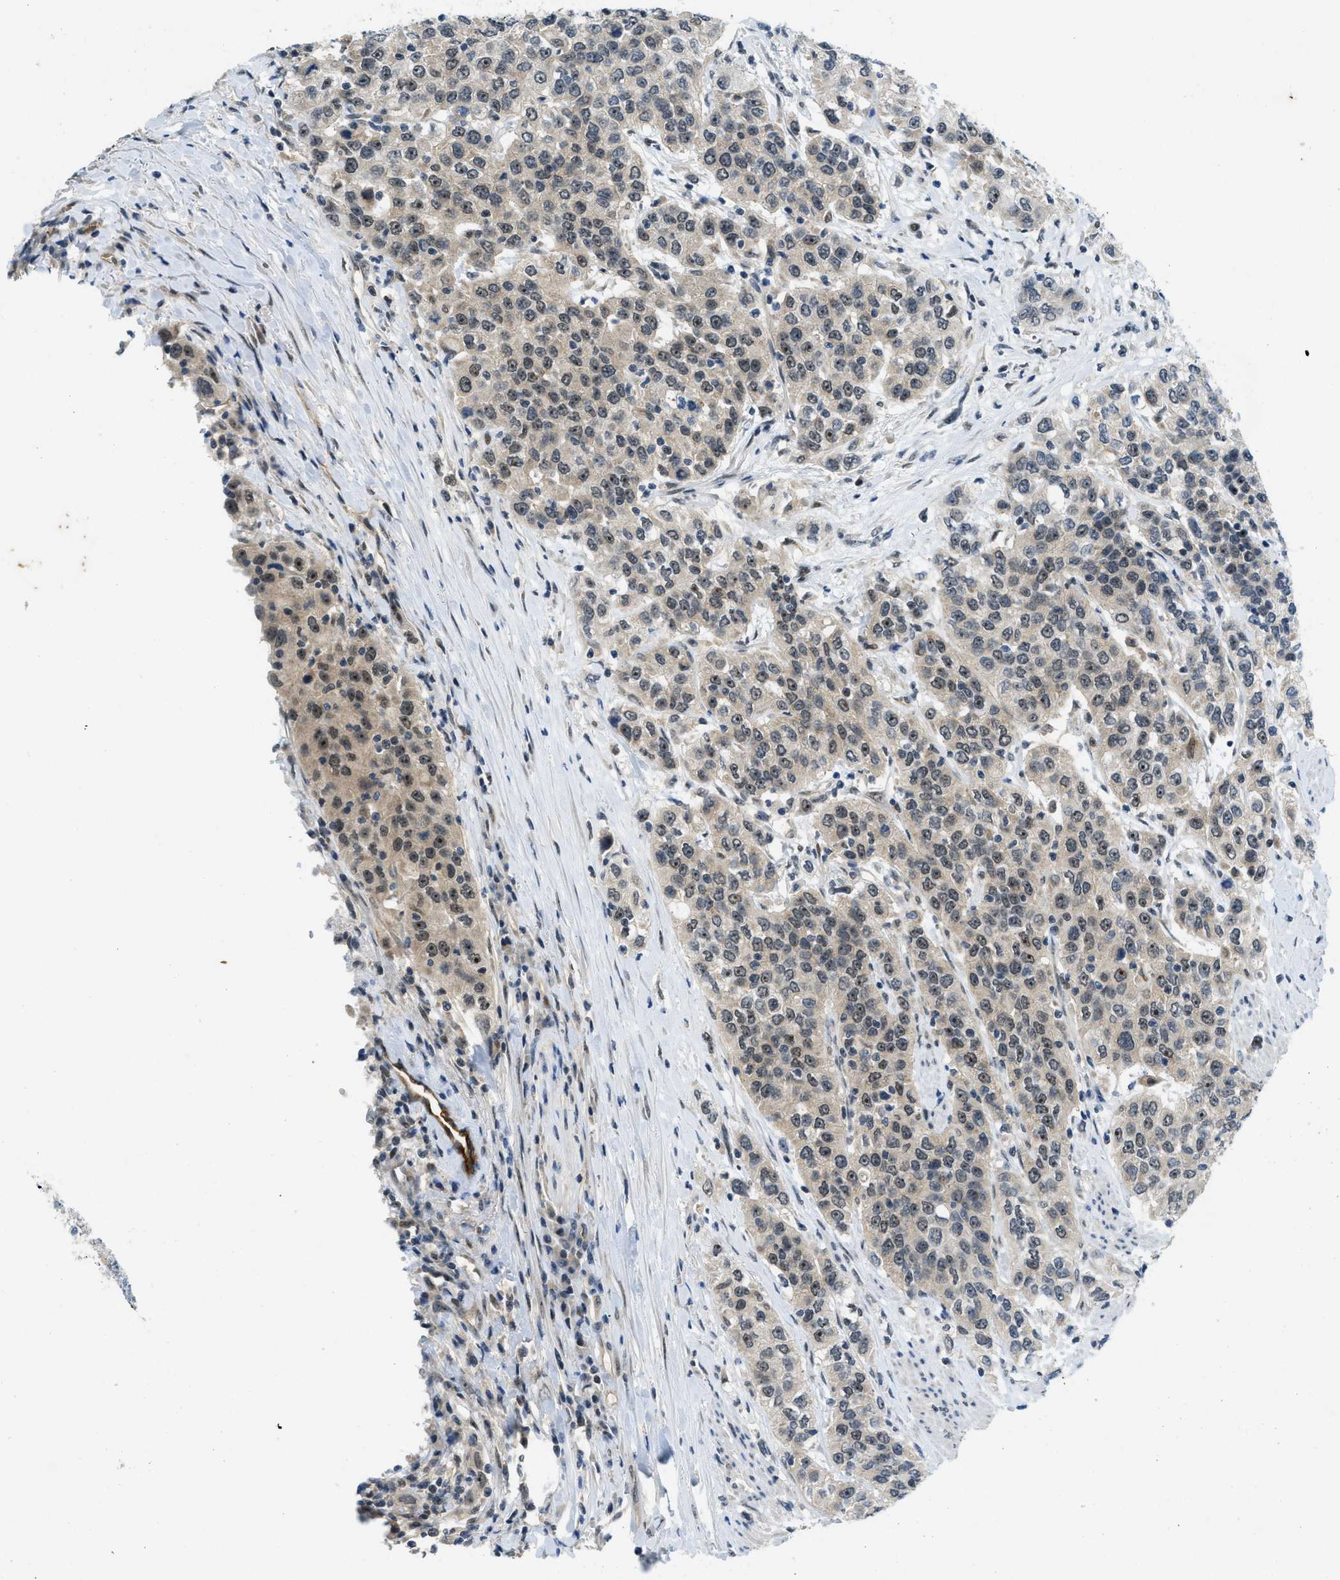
{"staining": {"intensity": "weak", "quantity": ">75%", "location": "cytoplasmic/membranous,nuclear"}, "tissue": "urothelial cancer", "cell_type": "Tumor cells", "image_type": "cancer", "snomed": [{"axis": "morphology", "description": "Urothelial carcinoma, High grade"}, {"axis": "topography", "description": "Urinary bladder"}], "caption": "Weak cytoplasmic/membranous and nuclear positivity for a protein is present in approximately >75% of tumor cells of urothelial carcinoma (high-grade) using IHC.", "gene": "SLCO2A1", "patient": {"sex": "female", "age": 80}}